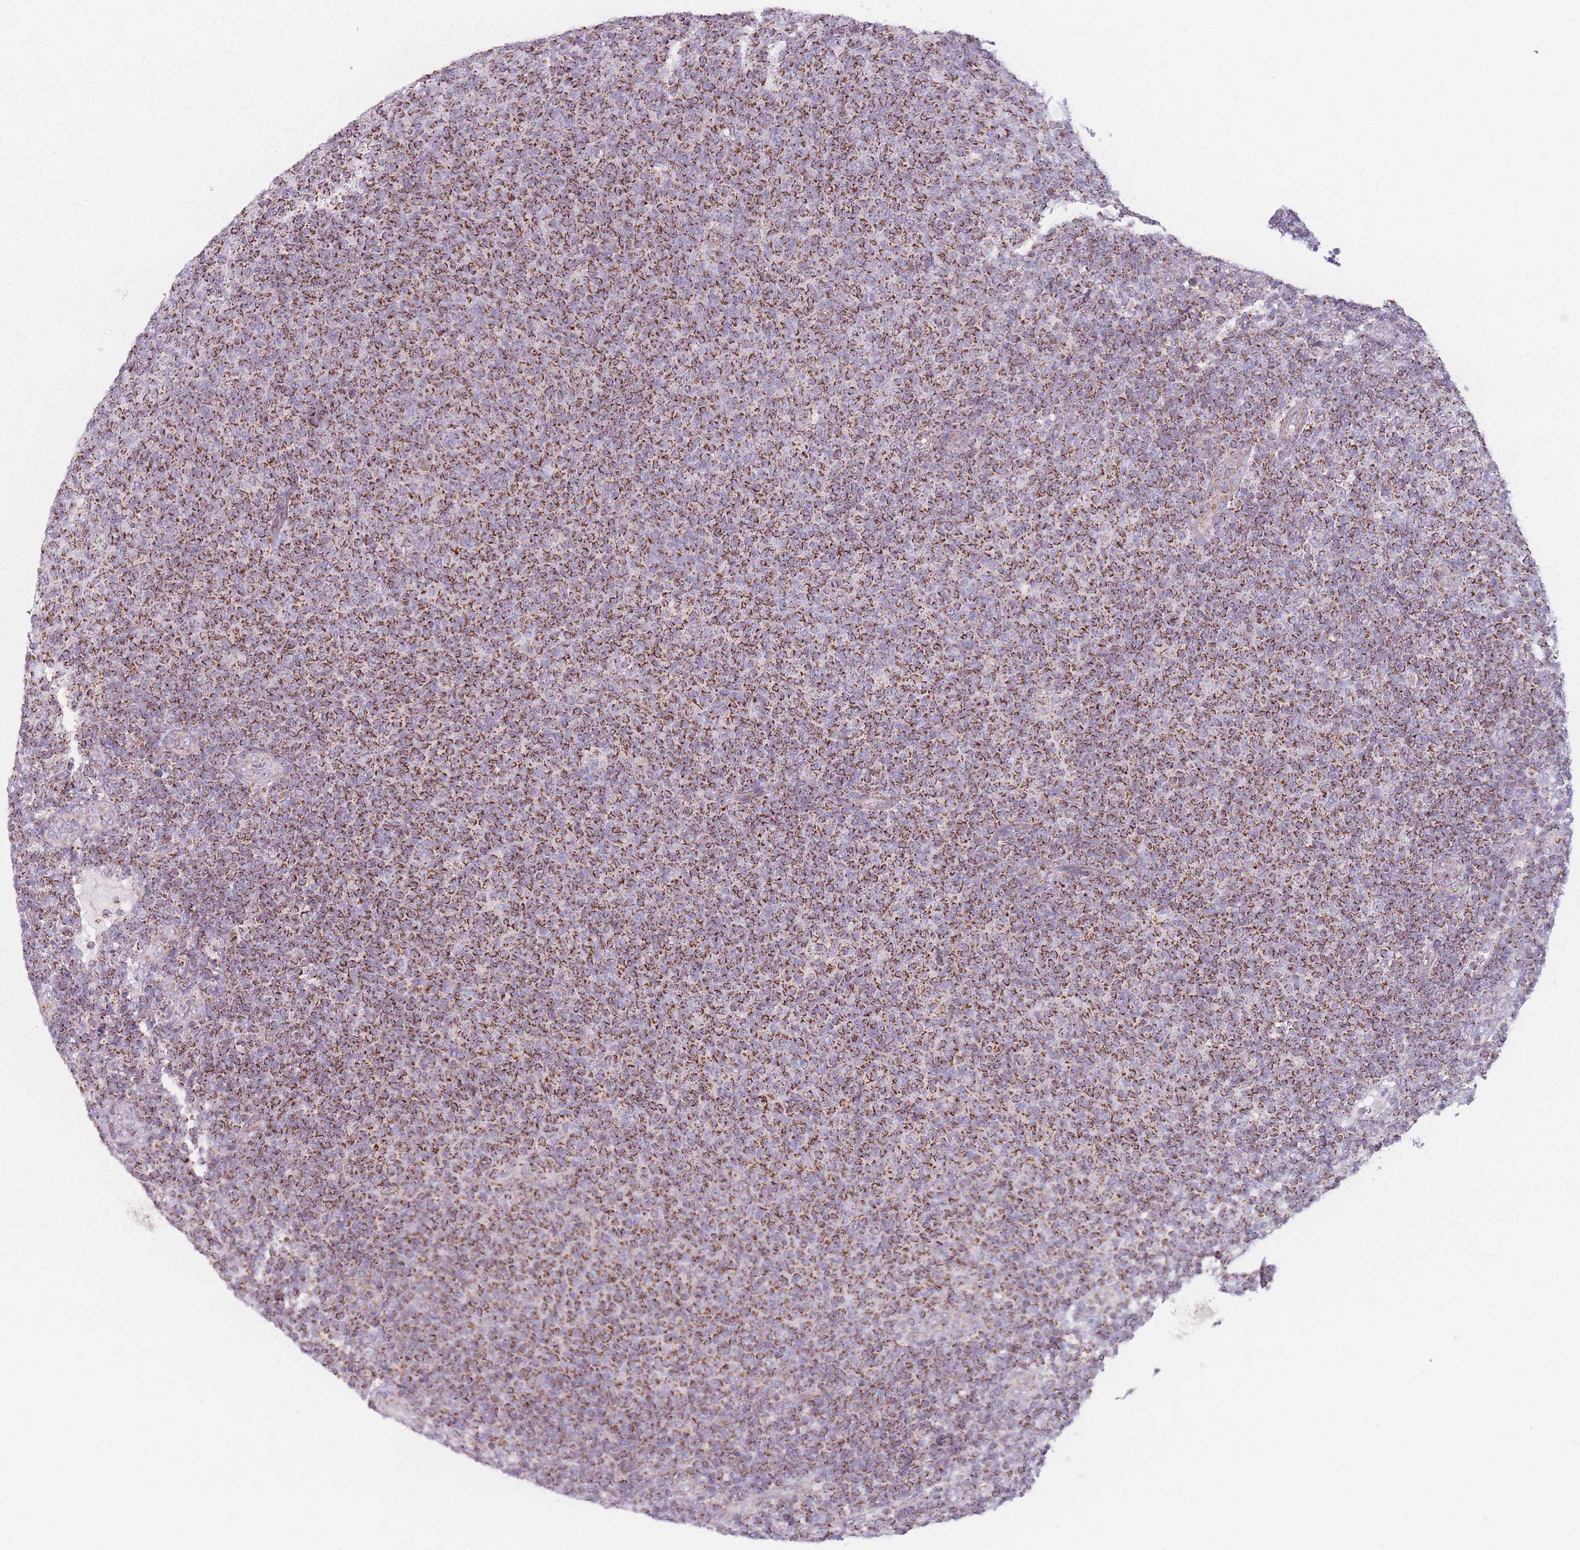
{"staining": {"intensity": "strong", "quantity": ">75%", "location": "cytoplasmic/membranous"}, "tissue": "lymphoma", "cell_type": "Tumor cells", "image_type": "cancer", "snomed": [{"axis": "morphology", "description": "Malignant lymphoma, non-Hodgkin's type, Low grade"}, {"axis": "topography", "description": "Lymph node"}], "caption": "Lymphoma stained with DAB immunohistochemistry exhibits high levels of strong cytoplasmic/membranous staining in about >75% of tumor cells. (DAB IHC, brown staining for protein, blue staining for nuclei).", "gene": "DCHS1", "patient": {"sex": "male", "age": 66}}